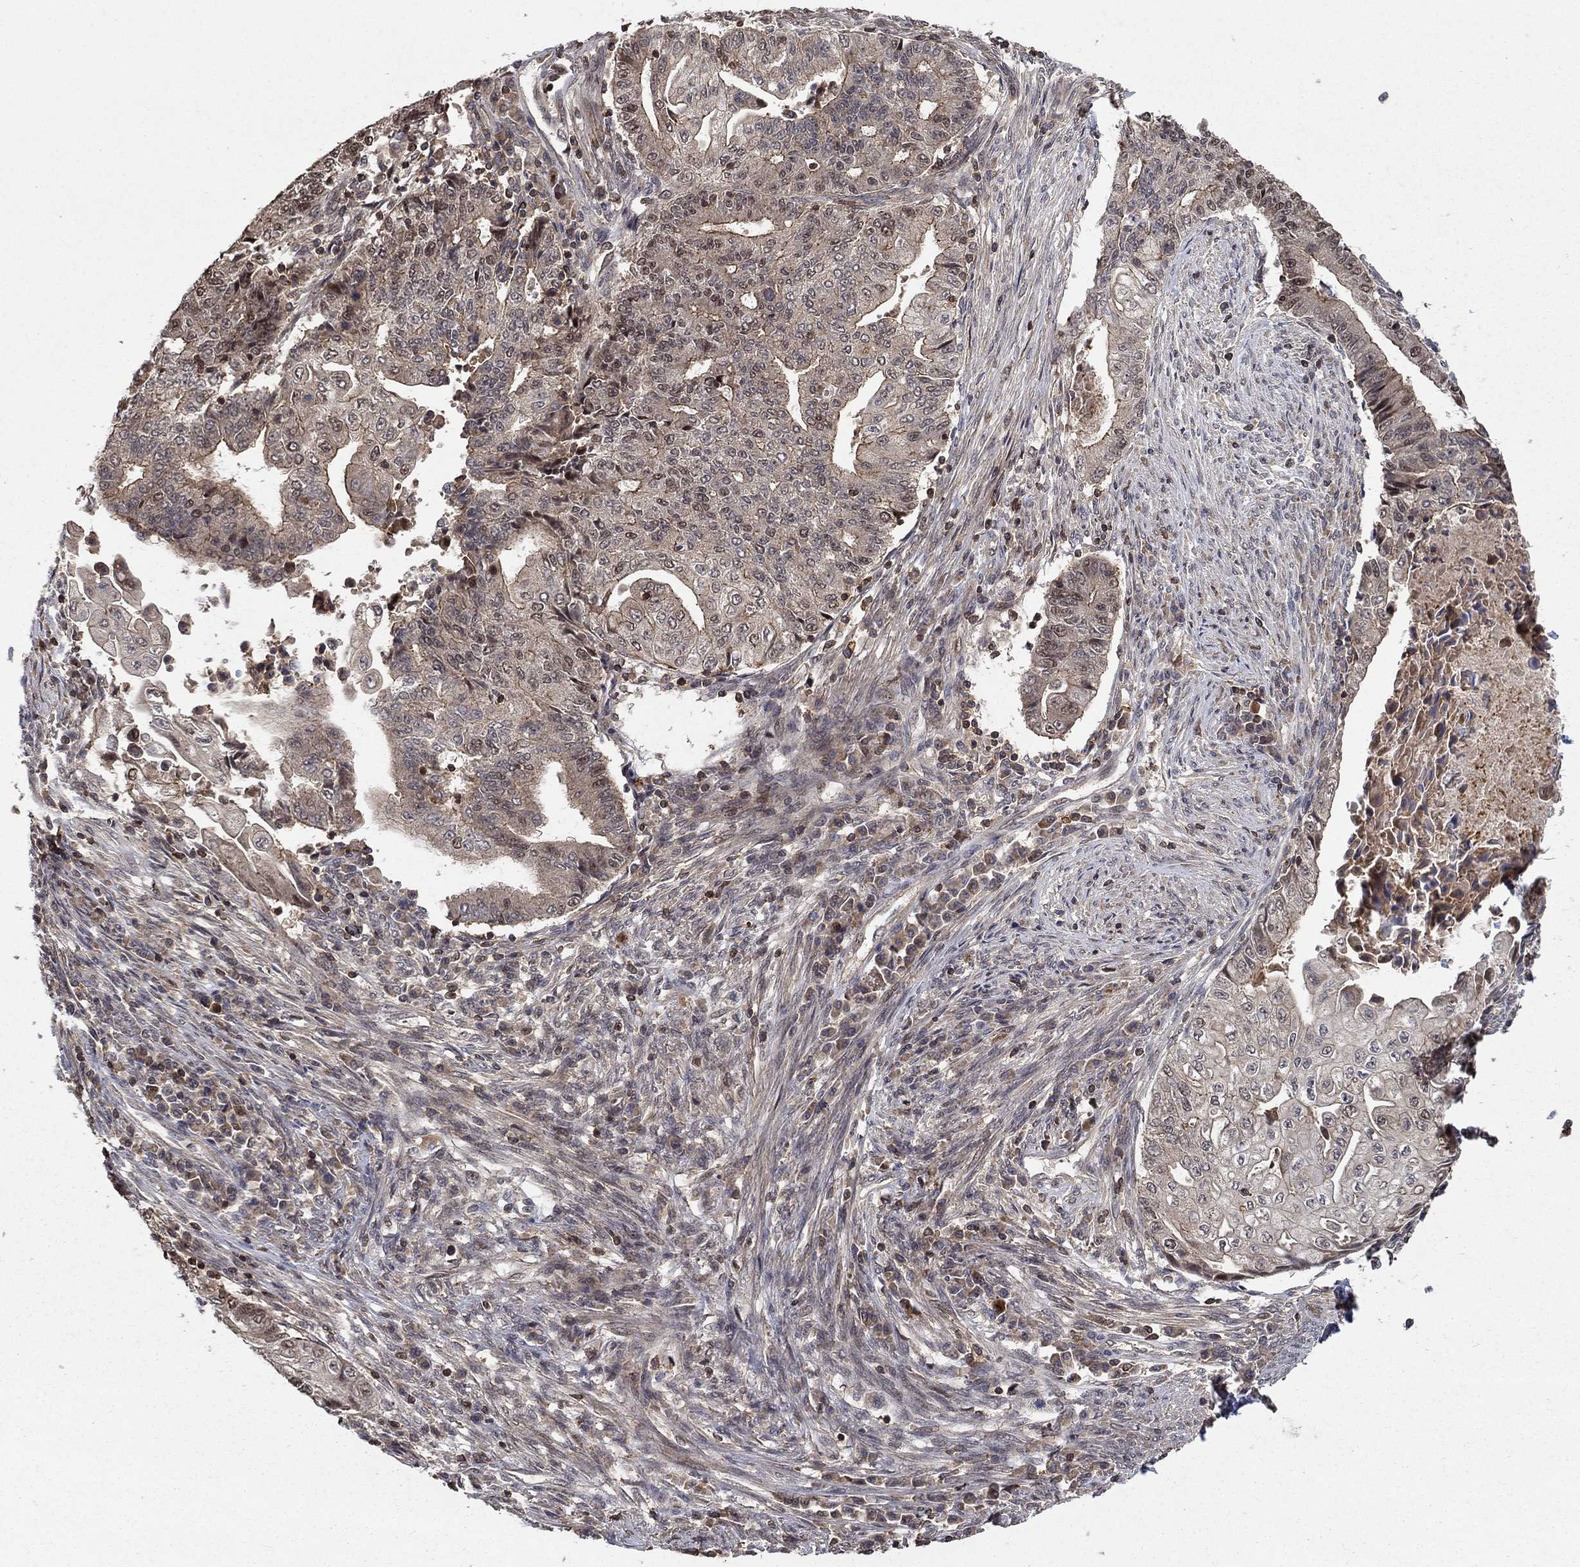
{"staining": {"intensity": "weak", "quantity": "25%-75%", "location": "cytoplasmic/membranous,nuclear"}, "tissue": "endometrial cancer", "cell_type": "Tumor cells", "image_type": "cancer", "snomed": [{"axis": "morphology", "description": "Adenocarcinoma, NOS"}, {"axis": "topography", "description": "Uterus"}, {"axis": "topography", "description": "Endometrium"}], "caption": "Protein staining of adenocarcinoma (endometrial) tissue displays weak cytoplasmic/membranous and nuclear staining in about 25%-75% of tumor cells.", "gene": "CCDC66", "patient": {"sex": "female", "age": 54}}